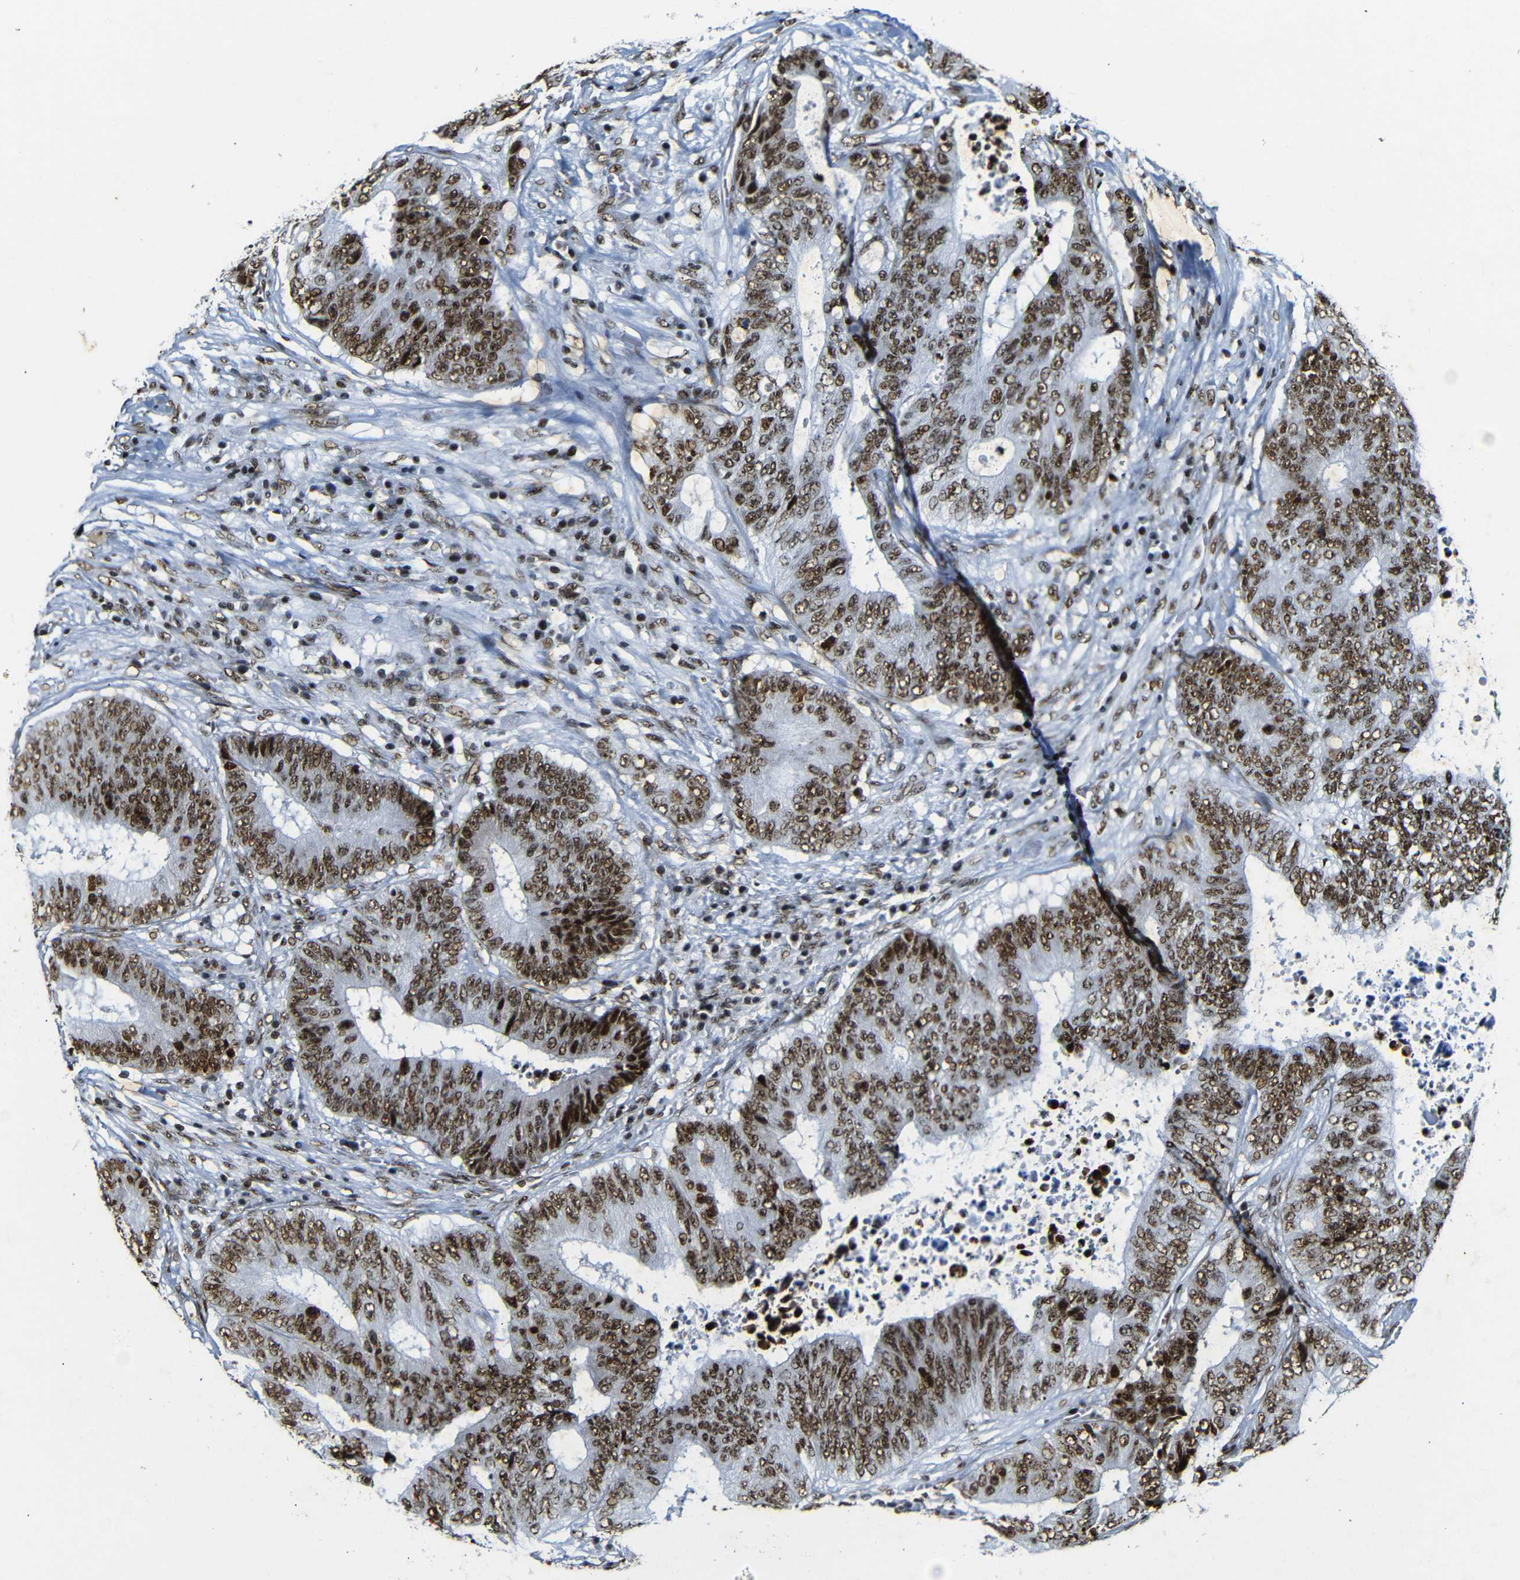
{"staining": {"intensity": "strong", "quantity": ">75%", "location": "nuclear"}, "tissue": "colorectal cancer", "cell_type": "Tumor cells", "image_type": "cancer", "snomed": [{"axis": "morphology", "description": "Adenocarcinoma, NOS"}, {"axis": "topography", "description": "Rectum"}], "caption": "Brown immunohistochemical staining in human adenocarcinoma (colorectal) exhibits strong nuclear positivity in about >75% of tumor cells.", "gene": "SRSF1", "patient": {"sex": "male", "age": 72}}